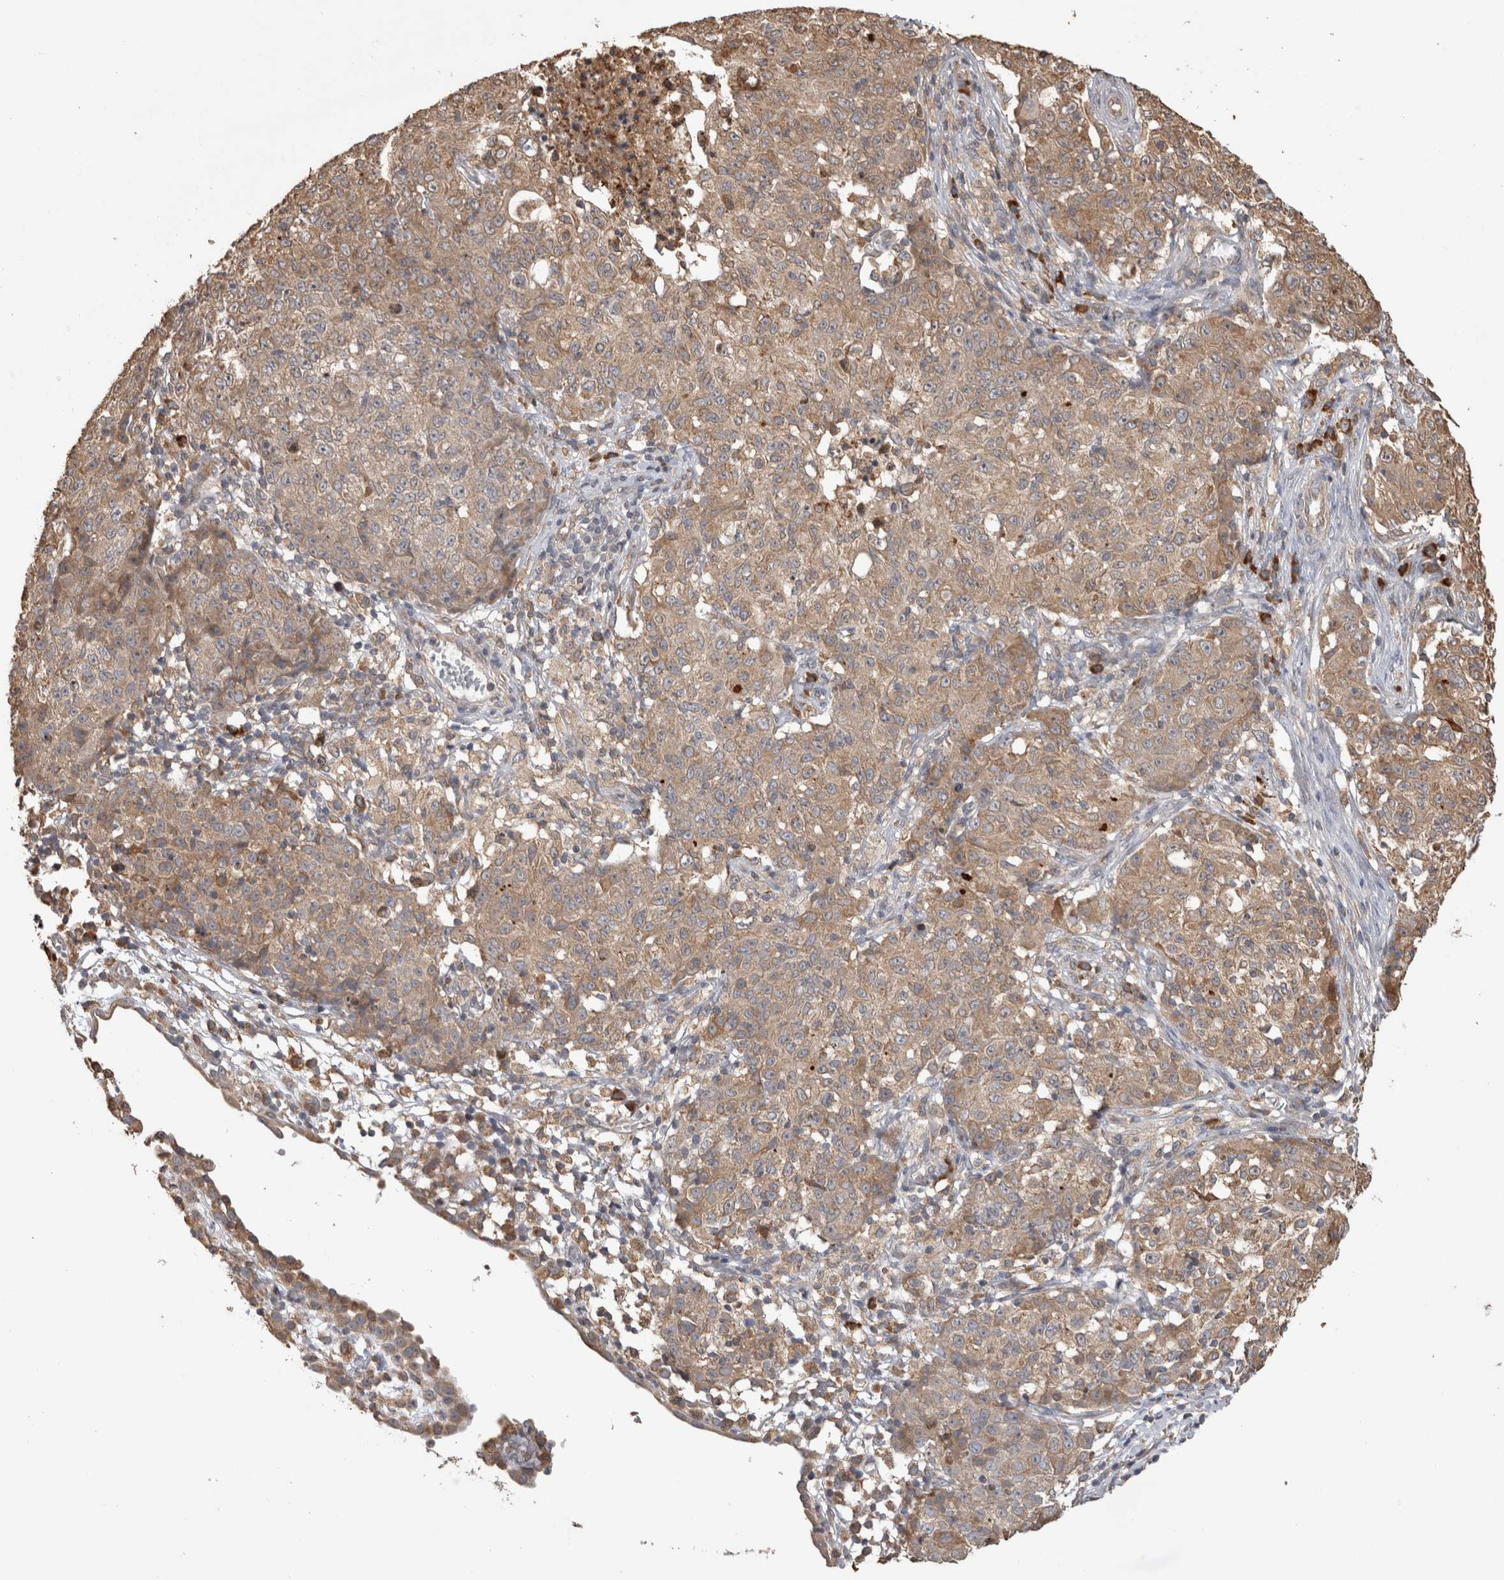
{"staining": {"intensity": "weak", "quantity": ">75%", "location": "cytoplasmic/membranous"}, "tissue": "ovarian cancer", "cell_type": "Tumor cells", "image_type": "cancer", "snomed": [{"axis": "morphology", "description": "Carcinoma, endometroid"}, {"axis": "topography", "description": "Ovary"}], "caption": "This is a micrograph of IHC staining of ovarian endometroid carcinoma, which shows weak positivity in the cytoplasmic/membranous of tumor cells.", "gene": "TBCE", "patient": {"sex": "female", "age": 42}}